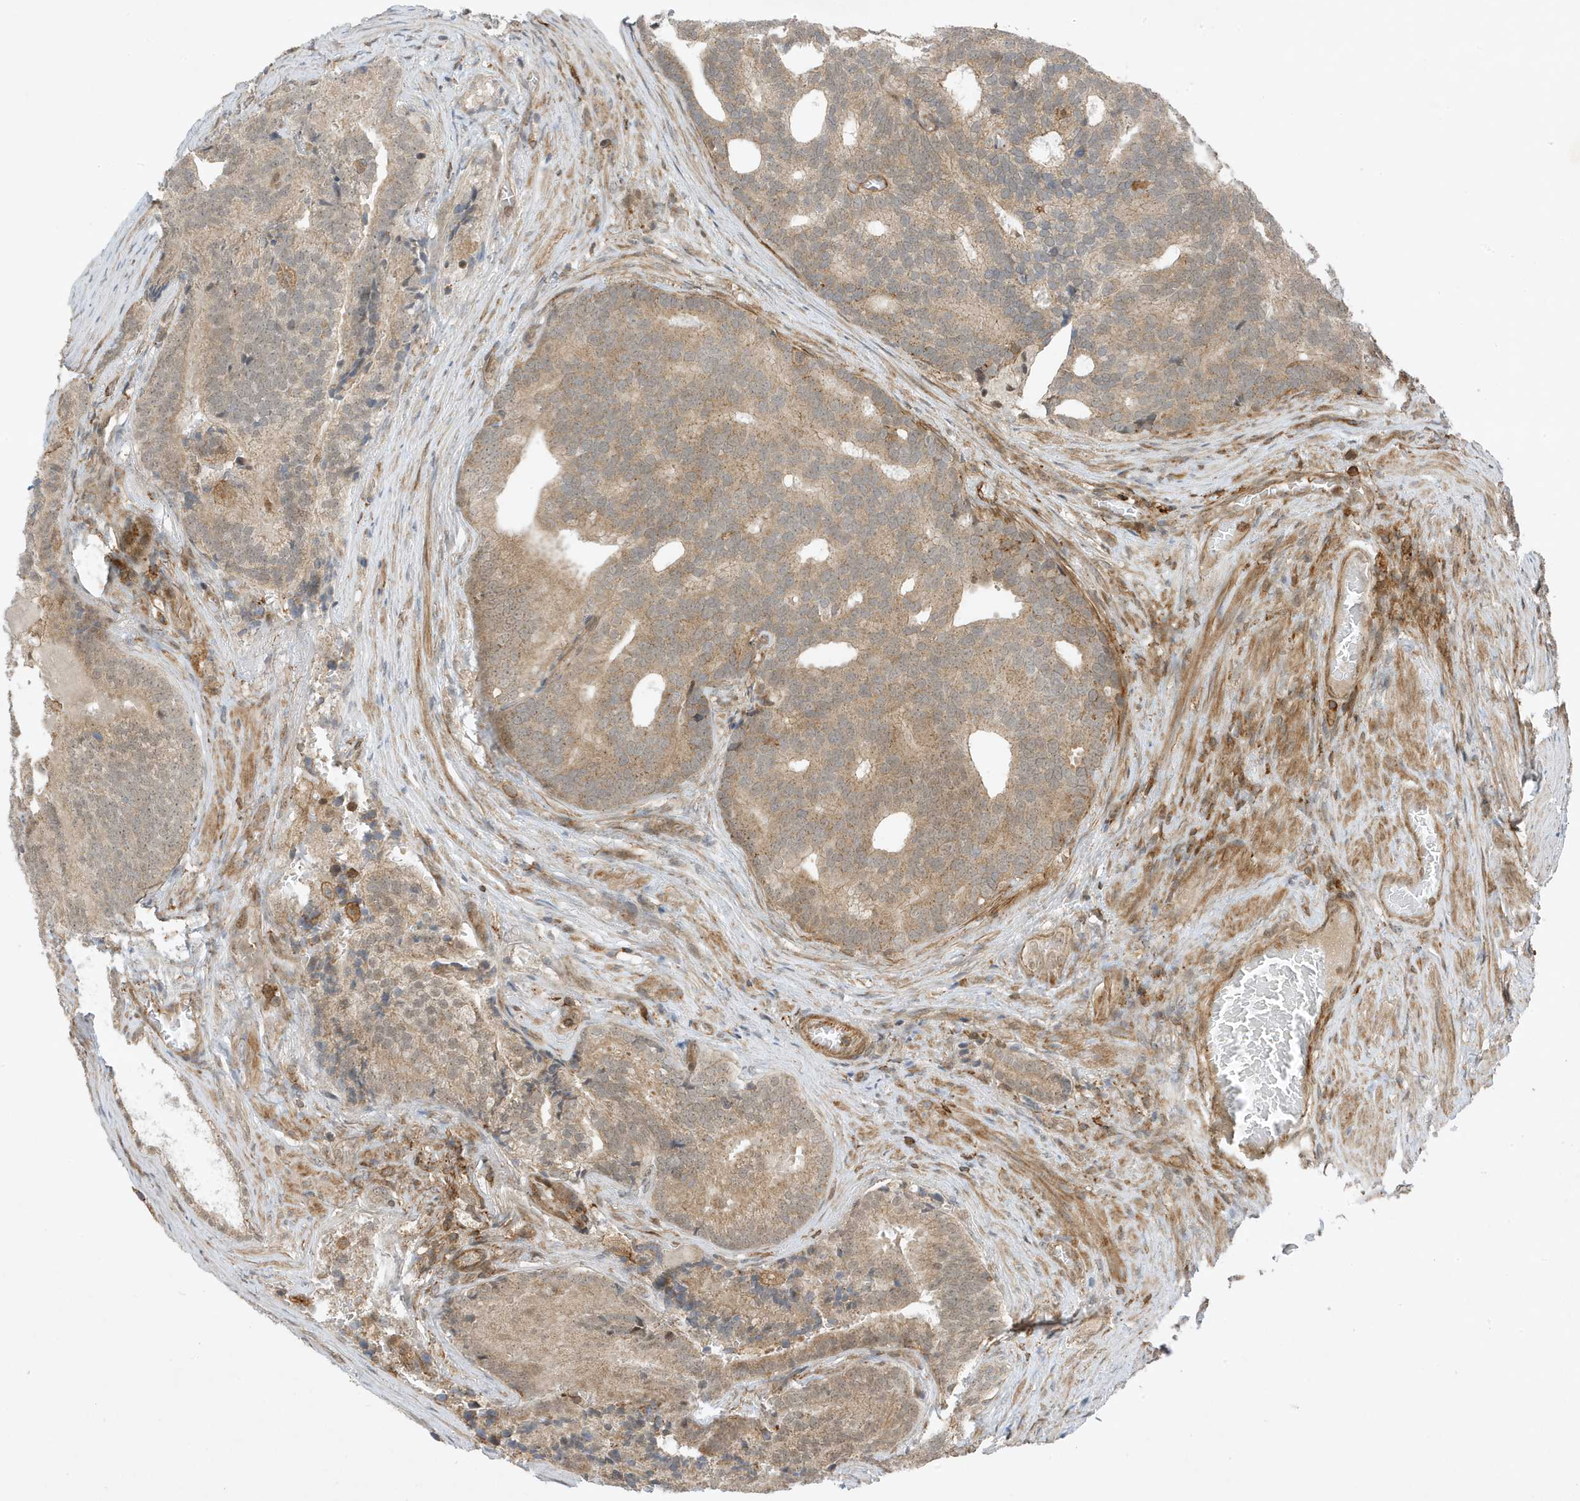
{"staining": {"intensity": "moderate", "quantity": ">75%", "location": "cytoplasmic/membranous,nuclear"}, "tissue": "prostate cancer", "cell_type": "Tumor cells", "image_type": "cancer", "snomed": [{"axis": "morphology", "description": "Adenocarcinoma, Low grade"}, {"axis": "topography", "description": "Prostate"}], "caption": "Tumor cells exhibit medium levels of moderate cytoplasmic/membranous and nuclear expression in about >75% of cells in prostate cancer.", "gene": "TATDN3", "patient": {"sex": "male", "age": 71}}